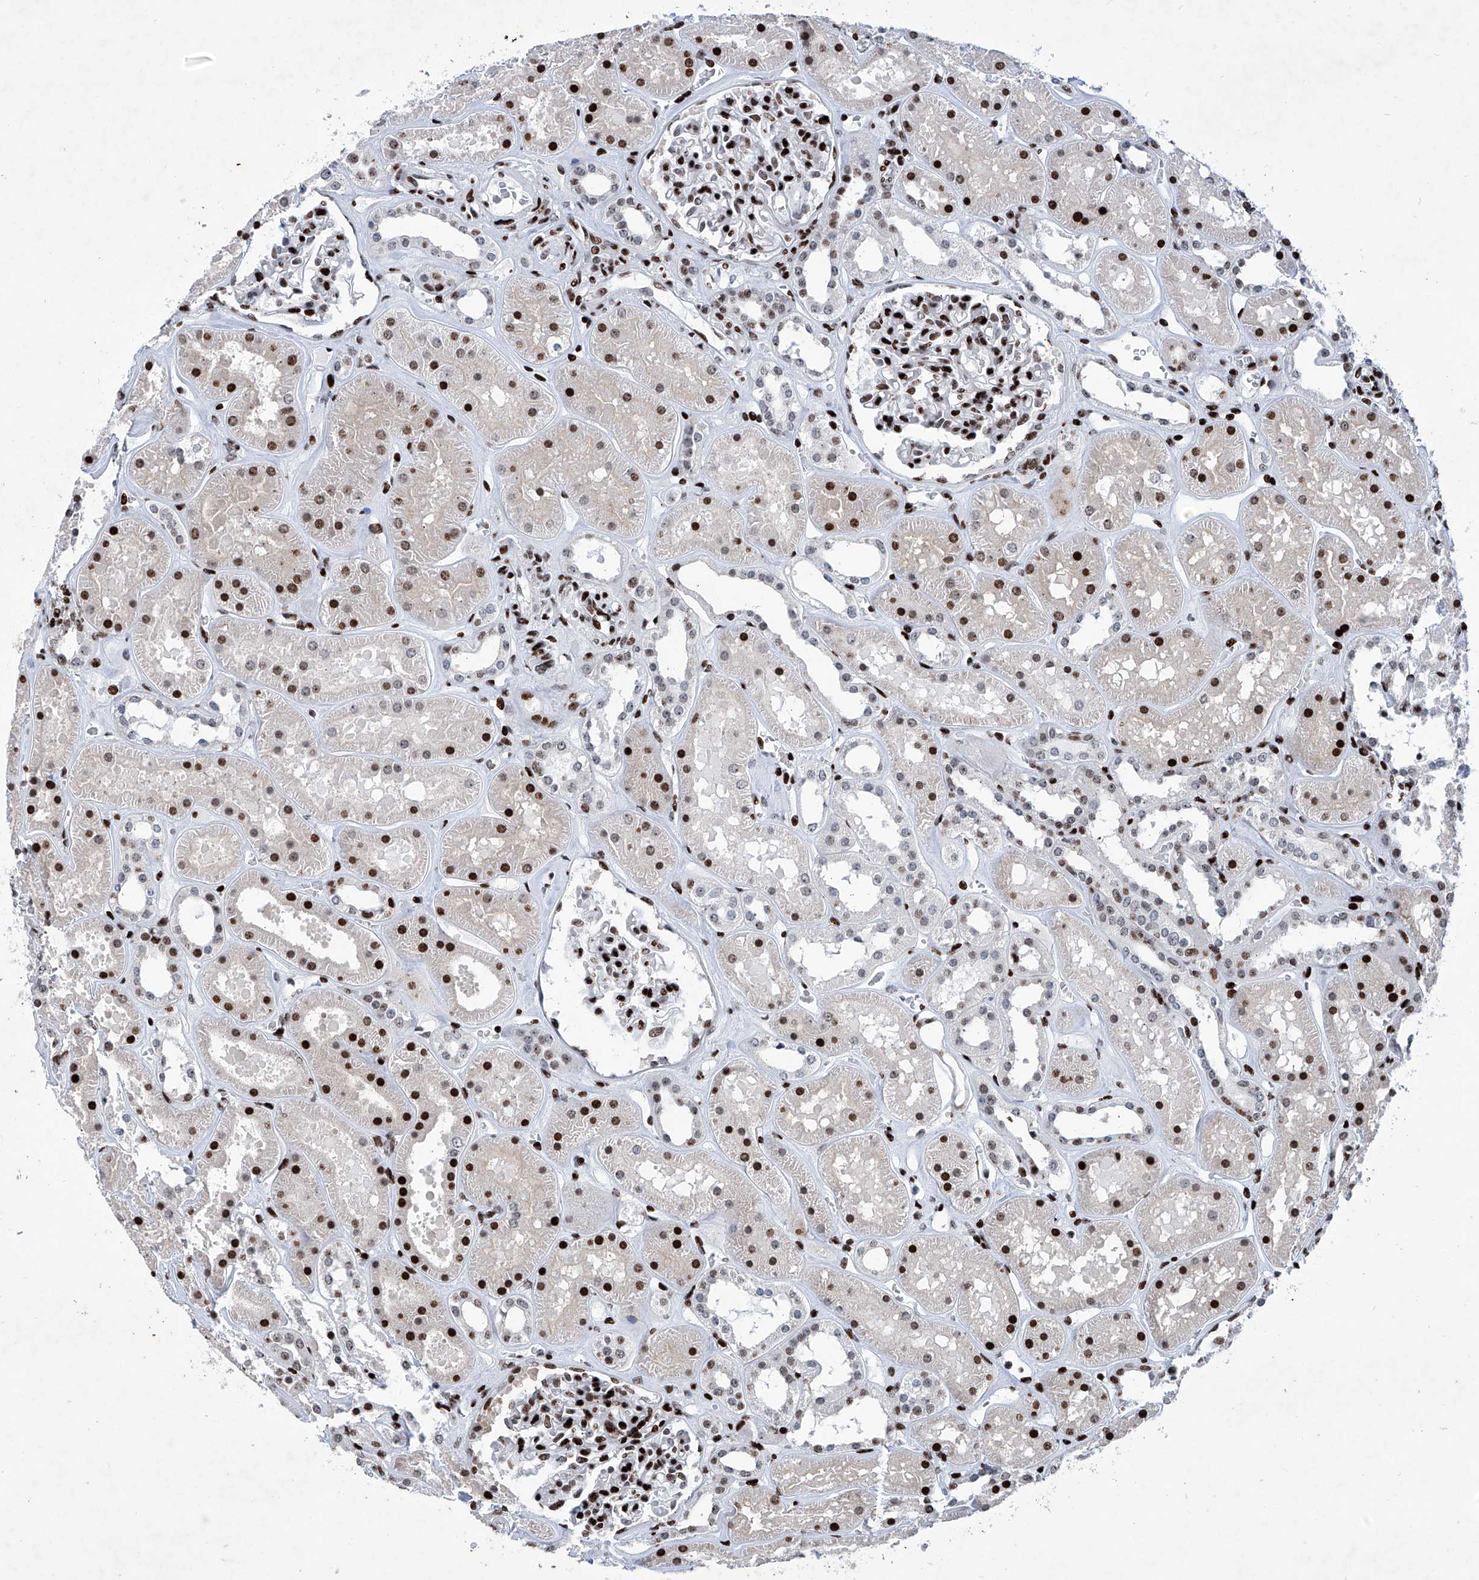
{"staining": {"intensity": "strong", "quantity": "25%-75%", "location": "nuclear"}, "tissue": "kidney", "cell_type": "Cells in glomeruli", "image_type": "normal", "snomed": [{"axis": "morphology", "description": "Normal tissue, NOS"}, {"axis": "topography", "description": "Kidney"}], "caption": "Strong nuclear expression is present in about 25%-75% of cells in glomeruli in unremarkable kidney.", "gene": "HEY2", "patient": {"sex": "female", "age": 41}}